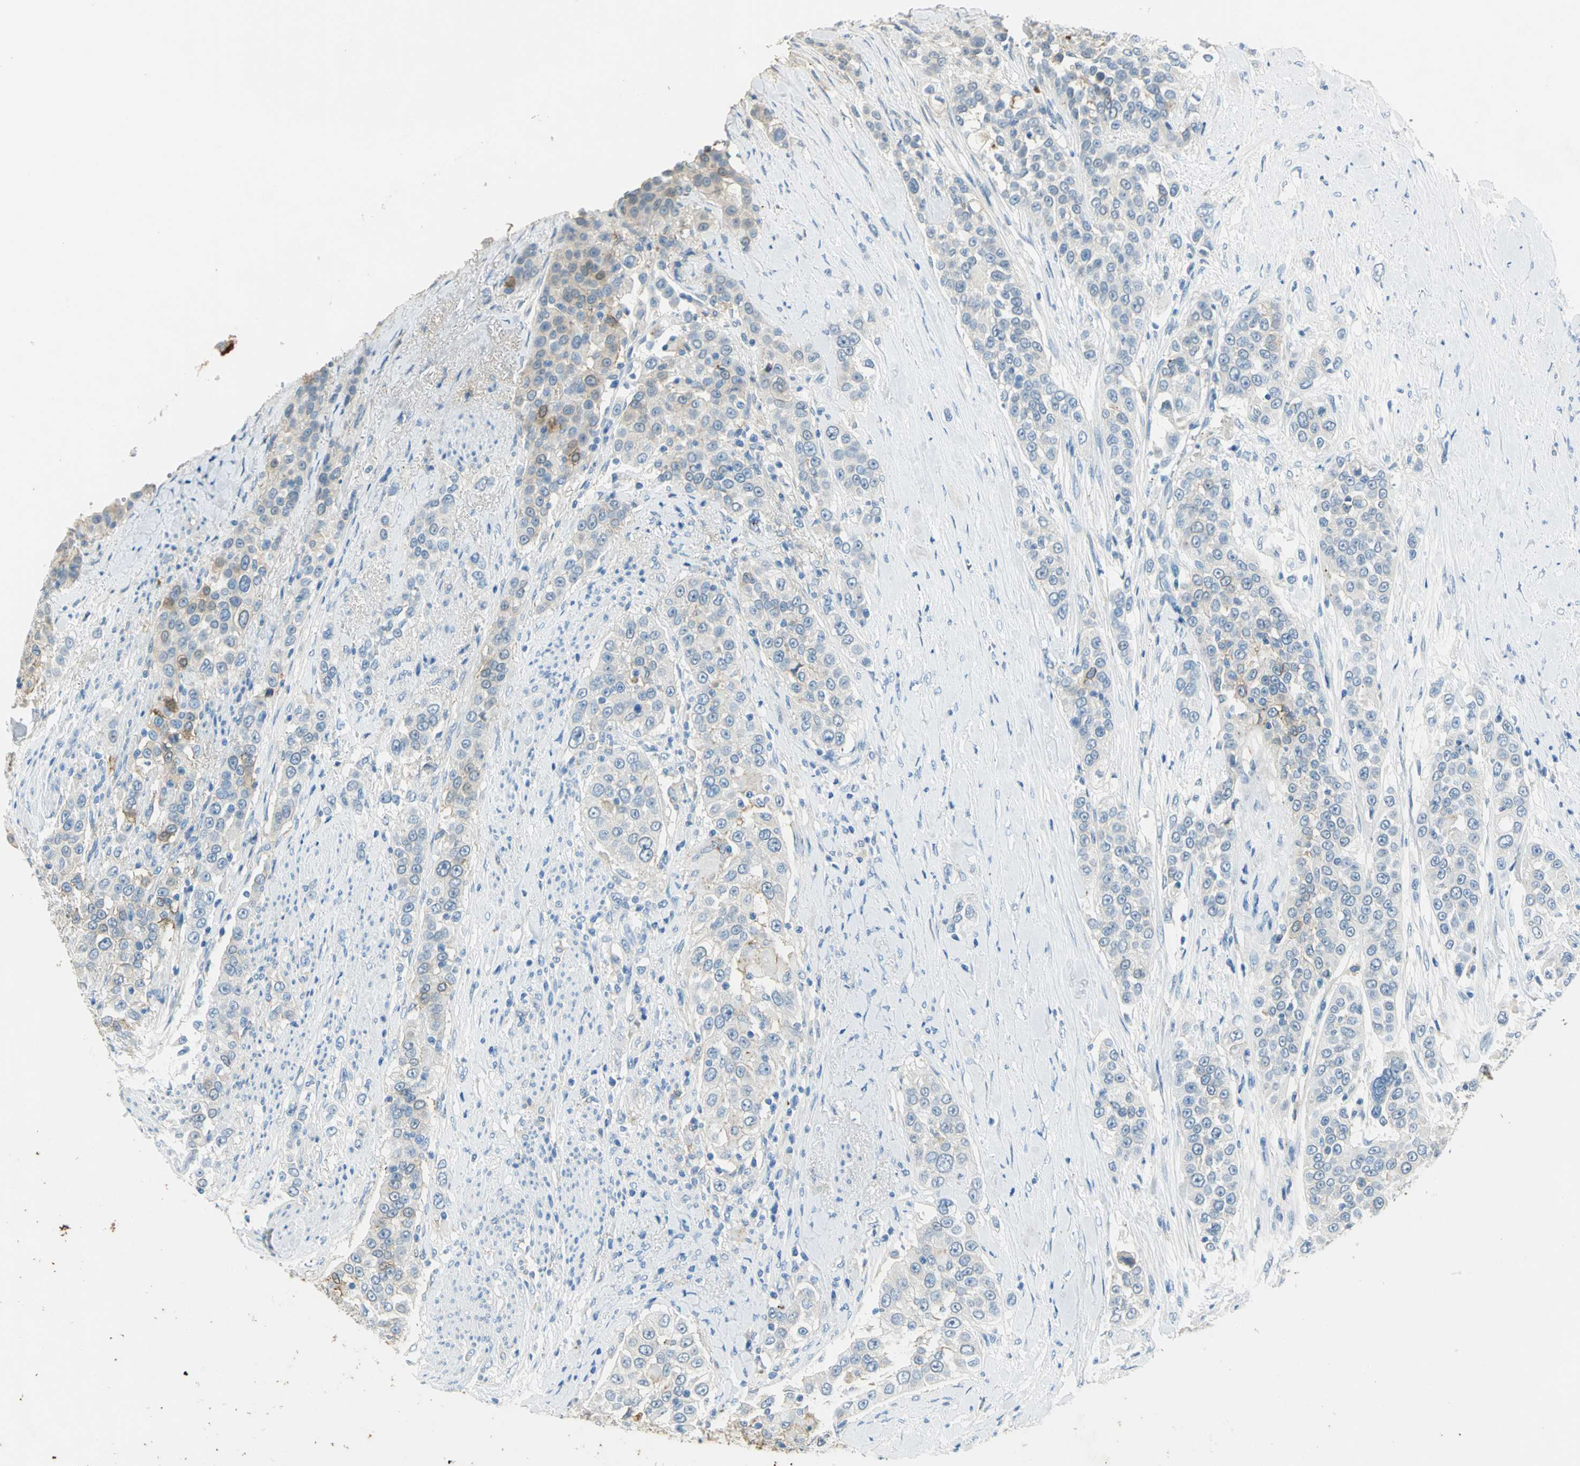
{"staining": {"intensity": "weak", "quantity": "<25%", "location": "cytoplasmic/membranous"}, "tissue": "urothelial cancer", "cell_type": "Tumor cells", "image_type": "cancer", "snomed": [{"axis": "morphology", "description": "Urothelial carcinoma, High grade"}, {"axis": "topography", "description": "Urinary bladder"}], "caption": "Immunohistochemistry (IHC) image of neoplastic tissue: urothelial carcinoma (high-grade) stained with DAB (3,3'-diaminobenzidine) shows no significant protein staining in tumor cells.", "gene": "ANXA4", "patient": {"sex": "female", "age": 80}}